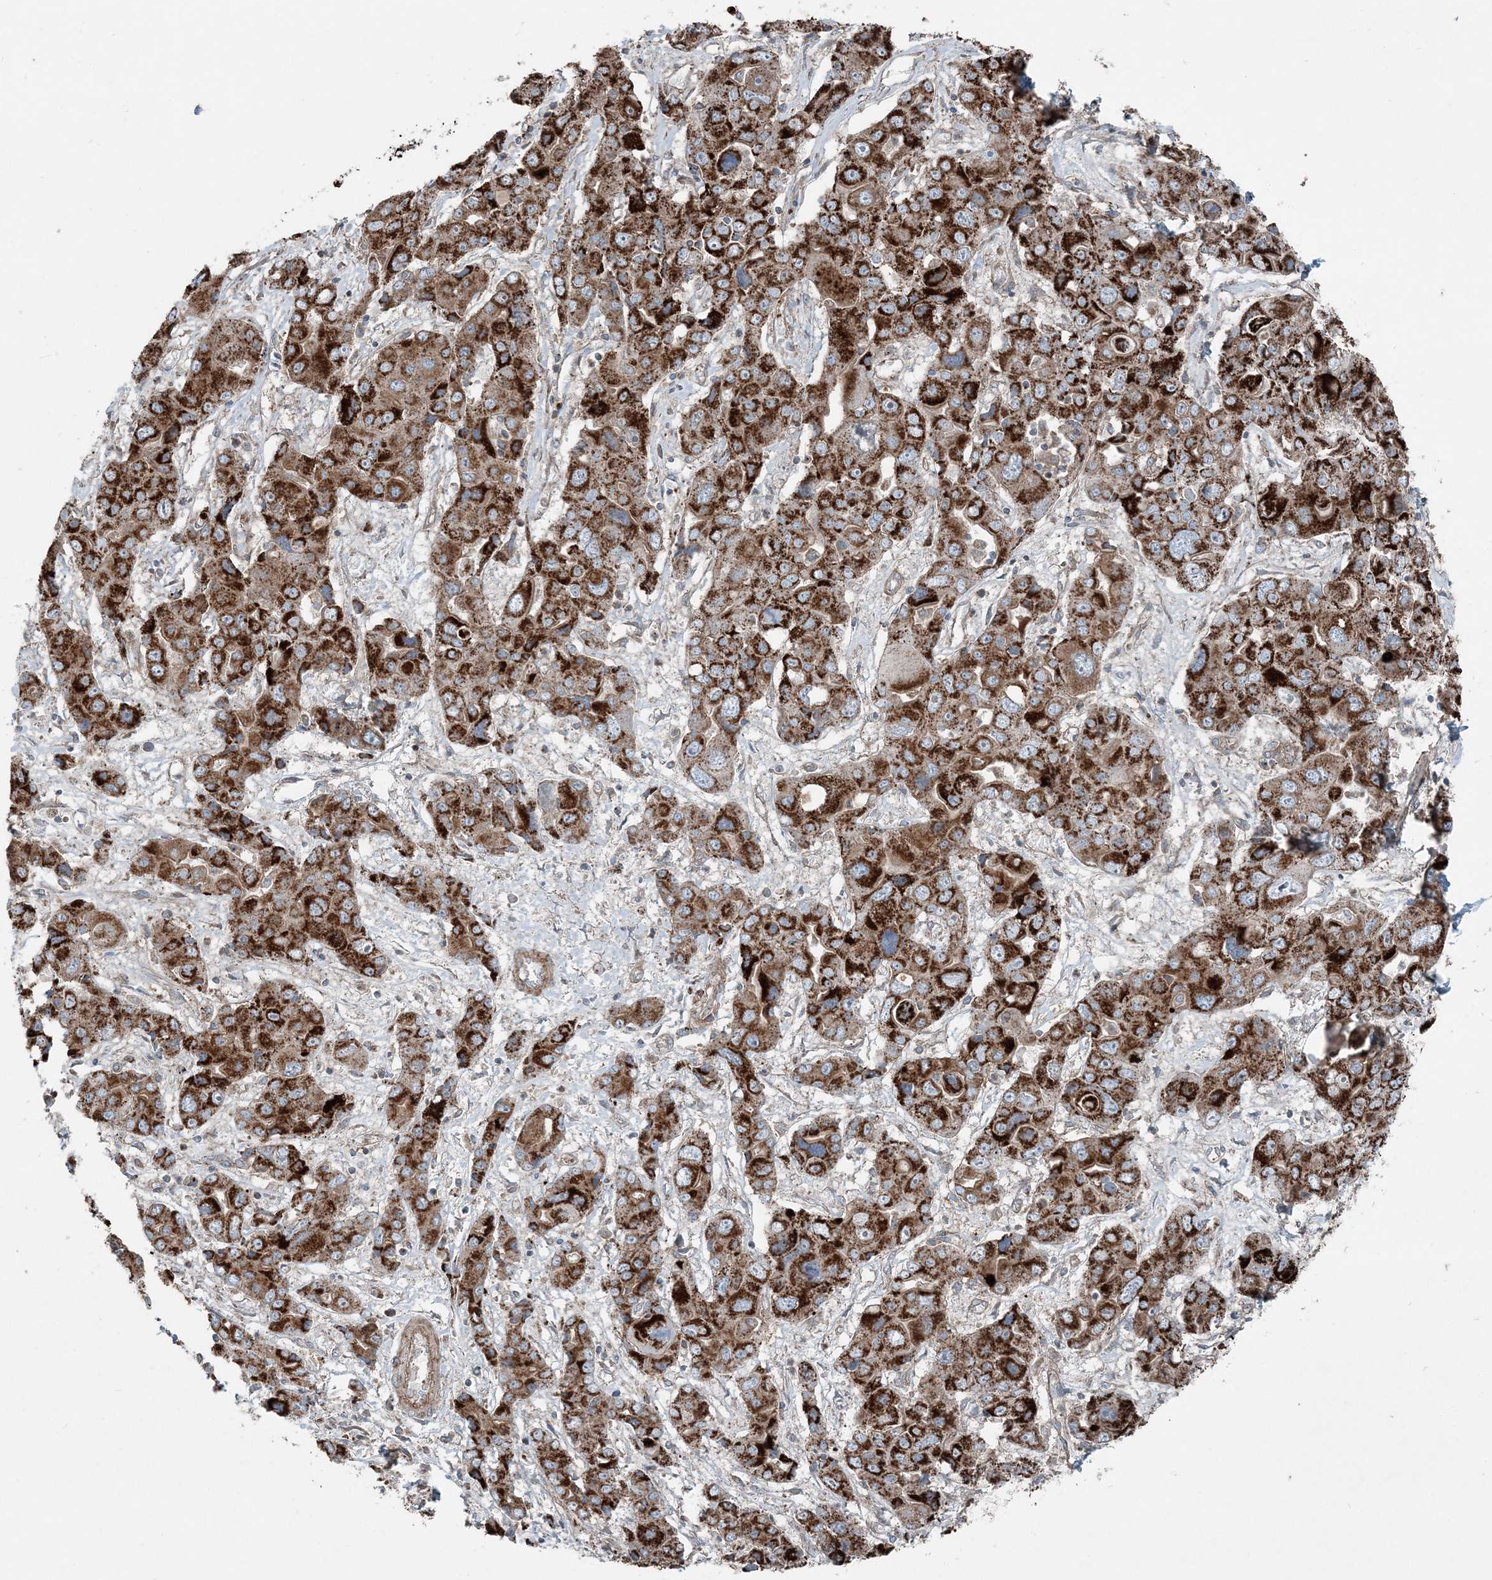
{"staining": {"intensity": "strong", "quantity": ">75%", "location": "cytoplasmic/membranous"}, "tissue": "liver cancer", "cell_type": "Tumor cells", "image_type": "cancer", "snomed": [{"axis": "morphology", "description": "Cholangiocarcinoma"}, {"axis": "topography", "description": "Liver"}], "caption": "Immunohistochemistry staining of liver cancer (cholangiocarcinoma), which shows high levels of strong cytoplasmic/membranous positivity in about >75% of tumor cells indicating strong cytoplasmic/membranous protein staining. The staining was performed using DAB (3,3'-diaminobenzidine) (brown) for protein detection and nuclei were counterstained in hematoxylin (blue).", "gene": "KY", "patient": {"sex": "male", "age": 67}}